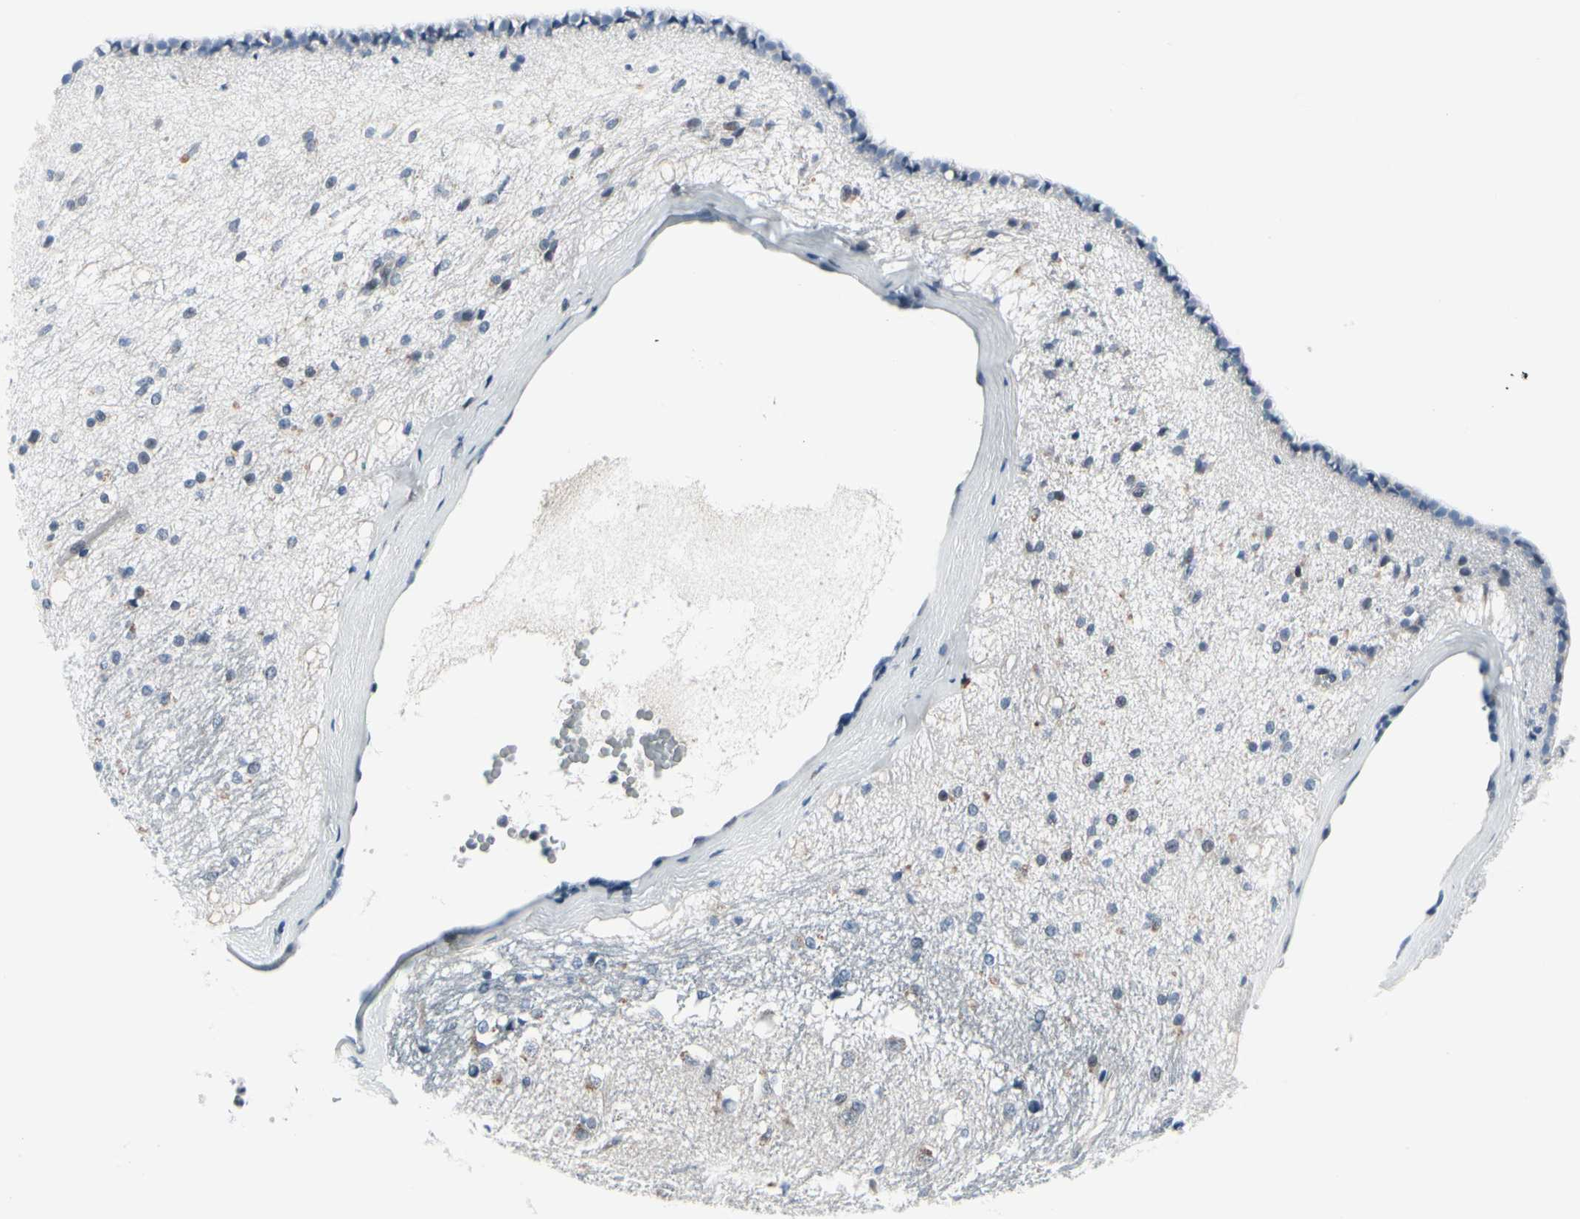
{"staining": {"intensity": "moderate", "quantity": "<25%", "location": "cytoplasmic/membranous"}, "tissue": "hippocampus", "cell_type": "Glial cells", "image_type": "normal", "snomed": [{"axis": "morphology", "description": "Normal tissue, NOS"}, {"axis": "topography", "description": "Hippocampus"}], "caption": "Hippocampus was stained to show a protein in brown. There is low levels of moderate cytoplasmic/membranous staining in about <25% of glial cells.", "gene": "TXN", "patient": {"sex": "female", "age": 19}}